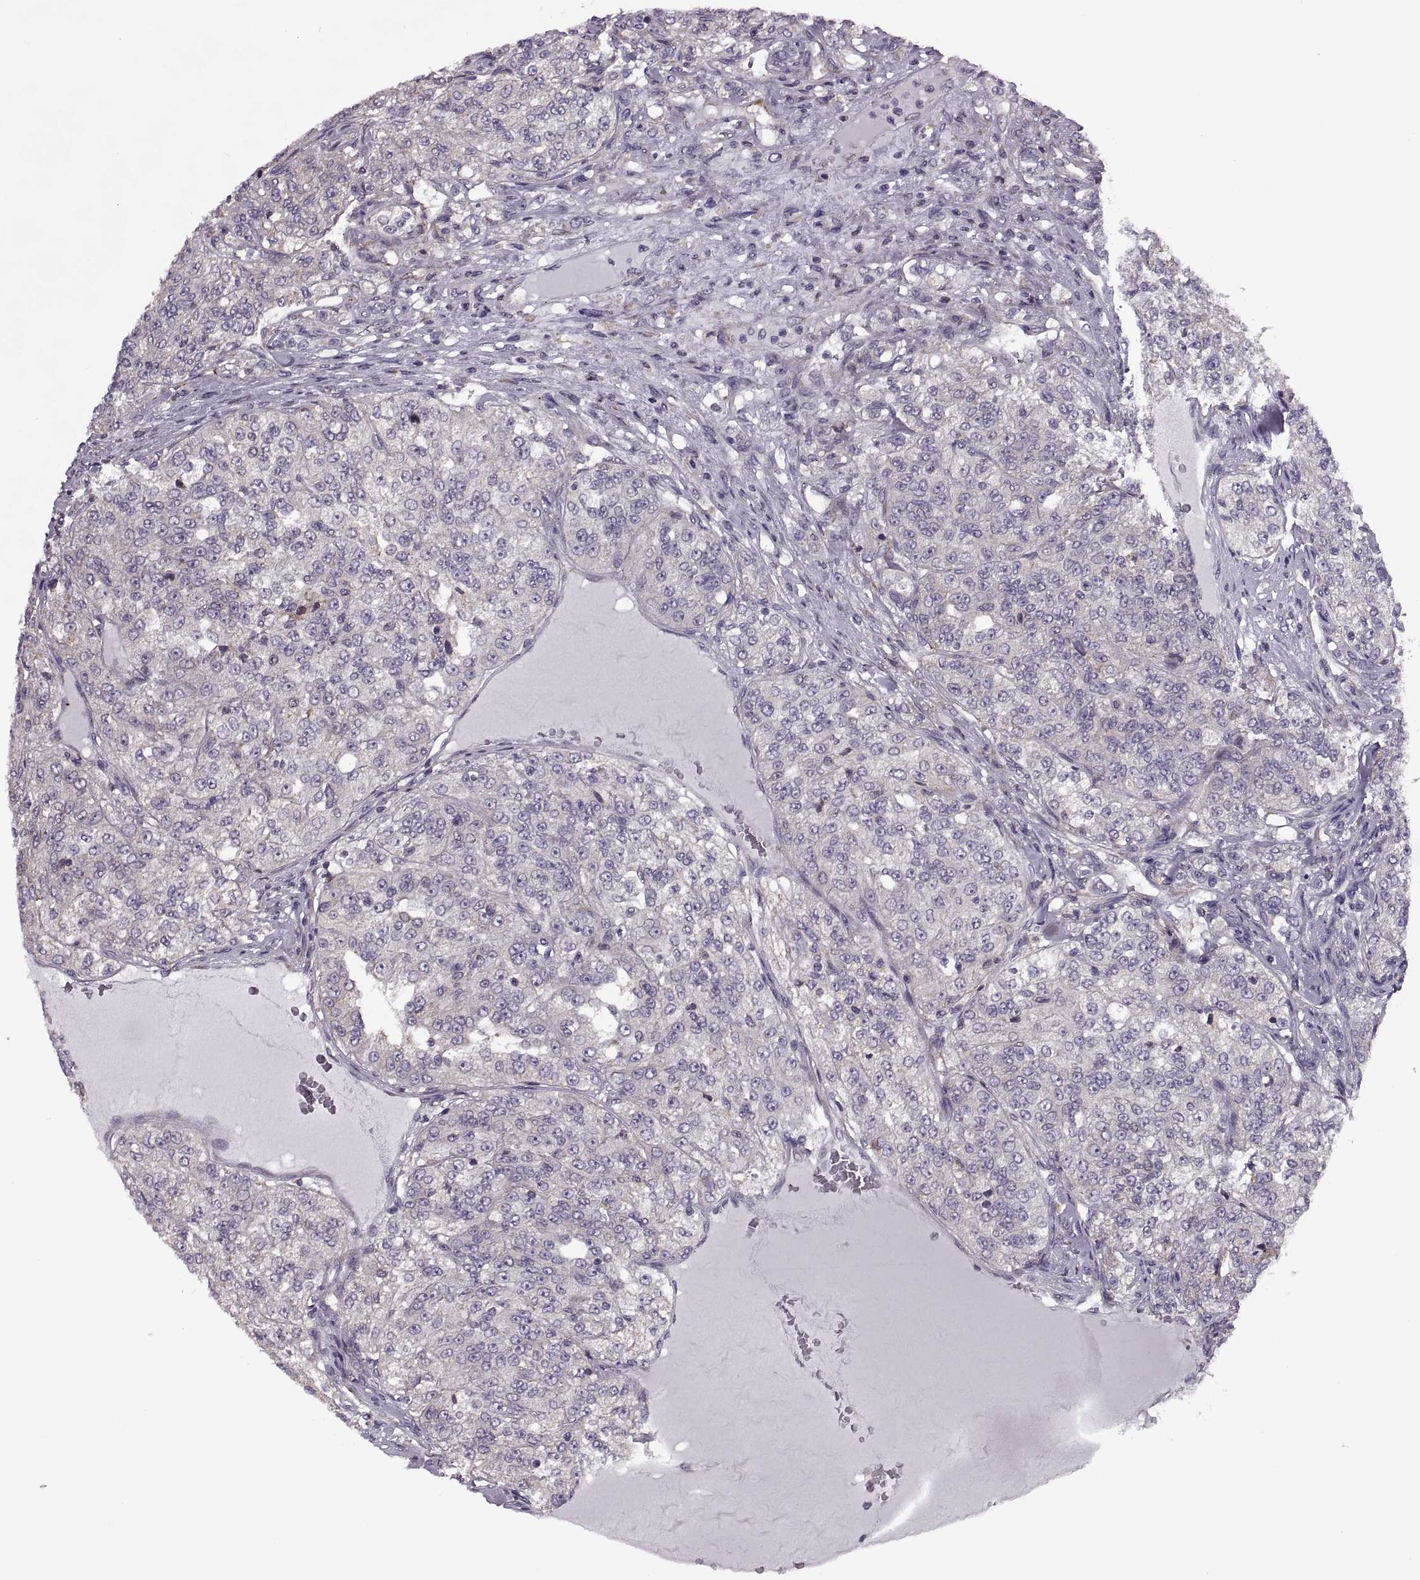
{"staining": {"intensity": "negative", "quantity": "none", "location": "none"}, "tissue": "renal cancer", "cell_type": "Tumor cells", "image_type": "cancer", "snomed": [{"axis": "morphology", "description": "Adenocarcinoma, NOS"}, {"axis": "topography", "description": "Kidney"}], "caption": "Tumor cells are negative for brown protein staining in adenocarcinoma (renal).", "gene": "LETM2", "patient": {"sex": "female", "age": 63}}